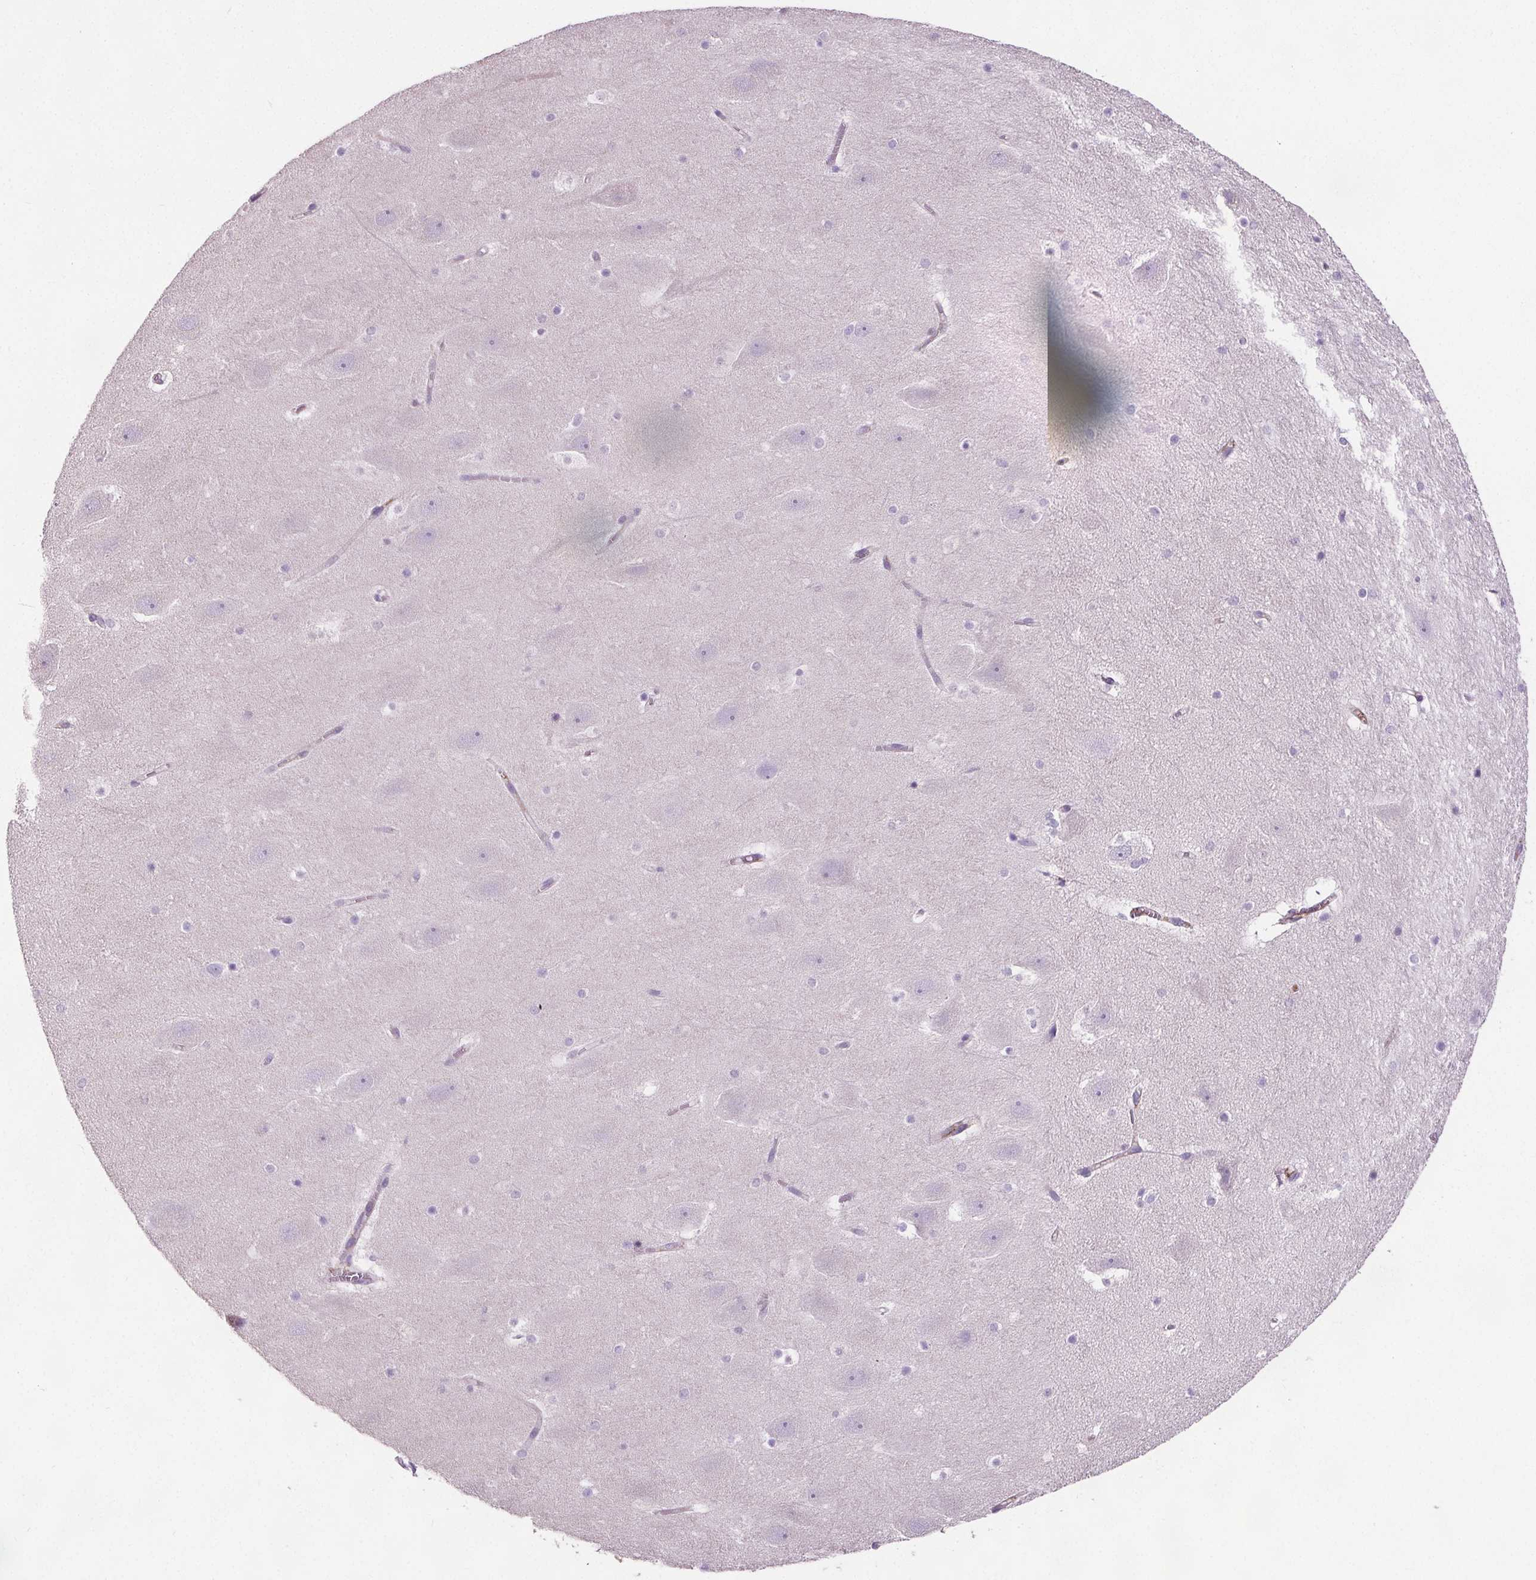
{"staining": {"intensity": "negative", "quantity": "none", "location": "none"}, "tissue": "hippocampus", "cell_type": "Glial cells", "image_type": "normal", "snomed": [{"axis": "morphology", "description": "Normal tissue, NOS"}, {"axis": "topography", "description": "Hippocampus"}], "caption": "Human hippocampus stained for a protein using immunohistochemistry (IHC) exhibits no staining in glial cells.", "gene": "CD5L", "patient": {"sex": "male", "age": 45}}